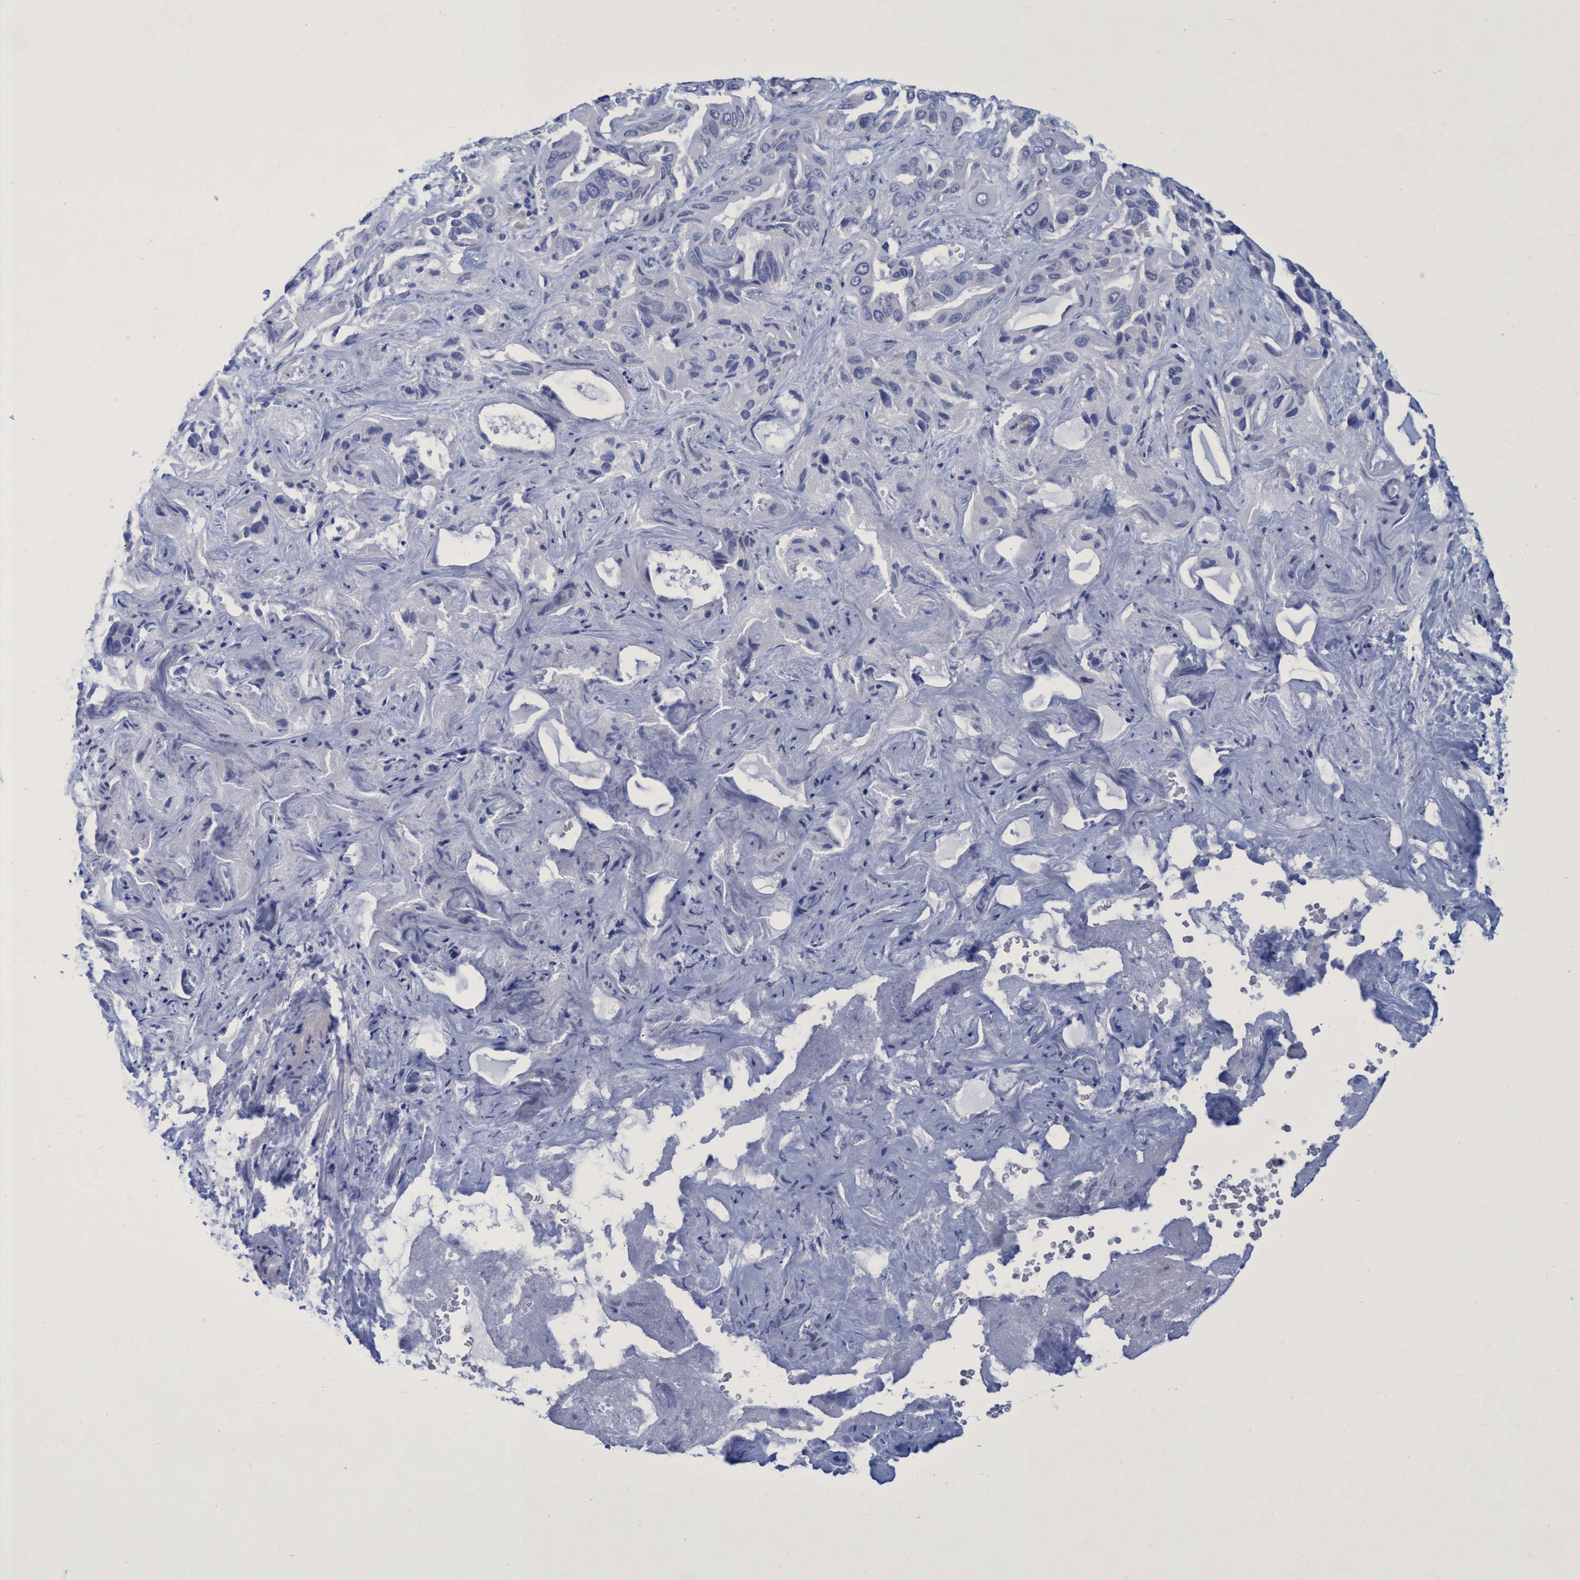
{"staining": {"intensity": "negative", "quantity": "none", "location": "none"}, "tissue": "liver cancer", "cell_type": "Tumor cells", "image_type": "cancer", "snomed": [{"axis": "morphology", "description": "Cholangiocarcinoma"}, {"axis": "topography", "description": "Liver"}], "caption": "DAB (3,3'-diaminobenzidine) immunohistochemical staining of human liver cholangiocarcinoma reveals no significant positivity in tumor cells.", "gene": "R3HCC1", "patient": {"sex": "female", "age": 52}}